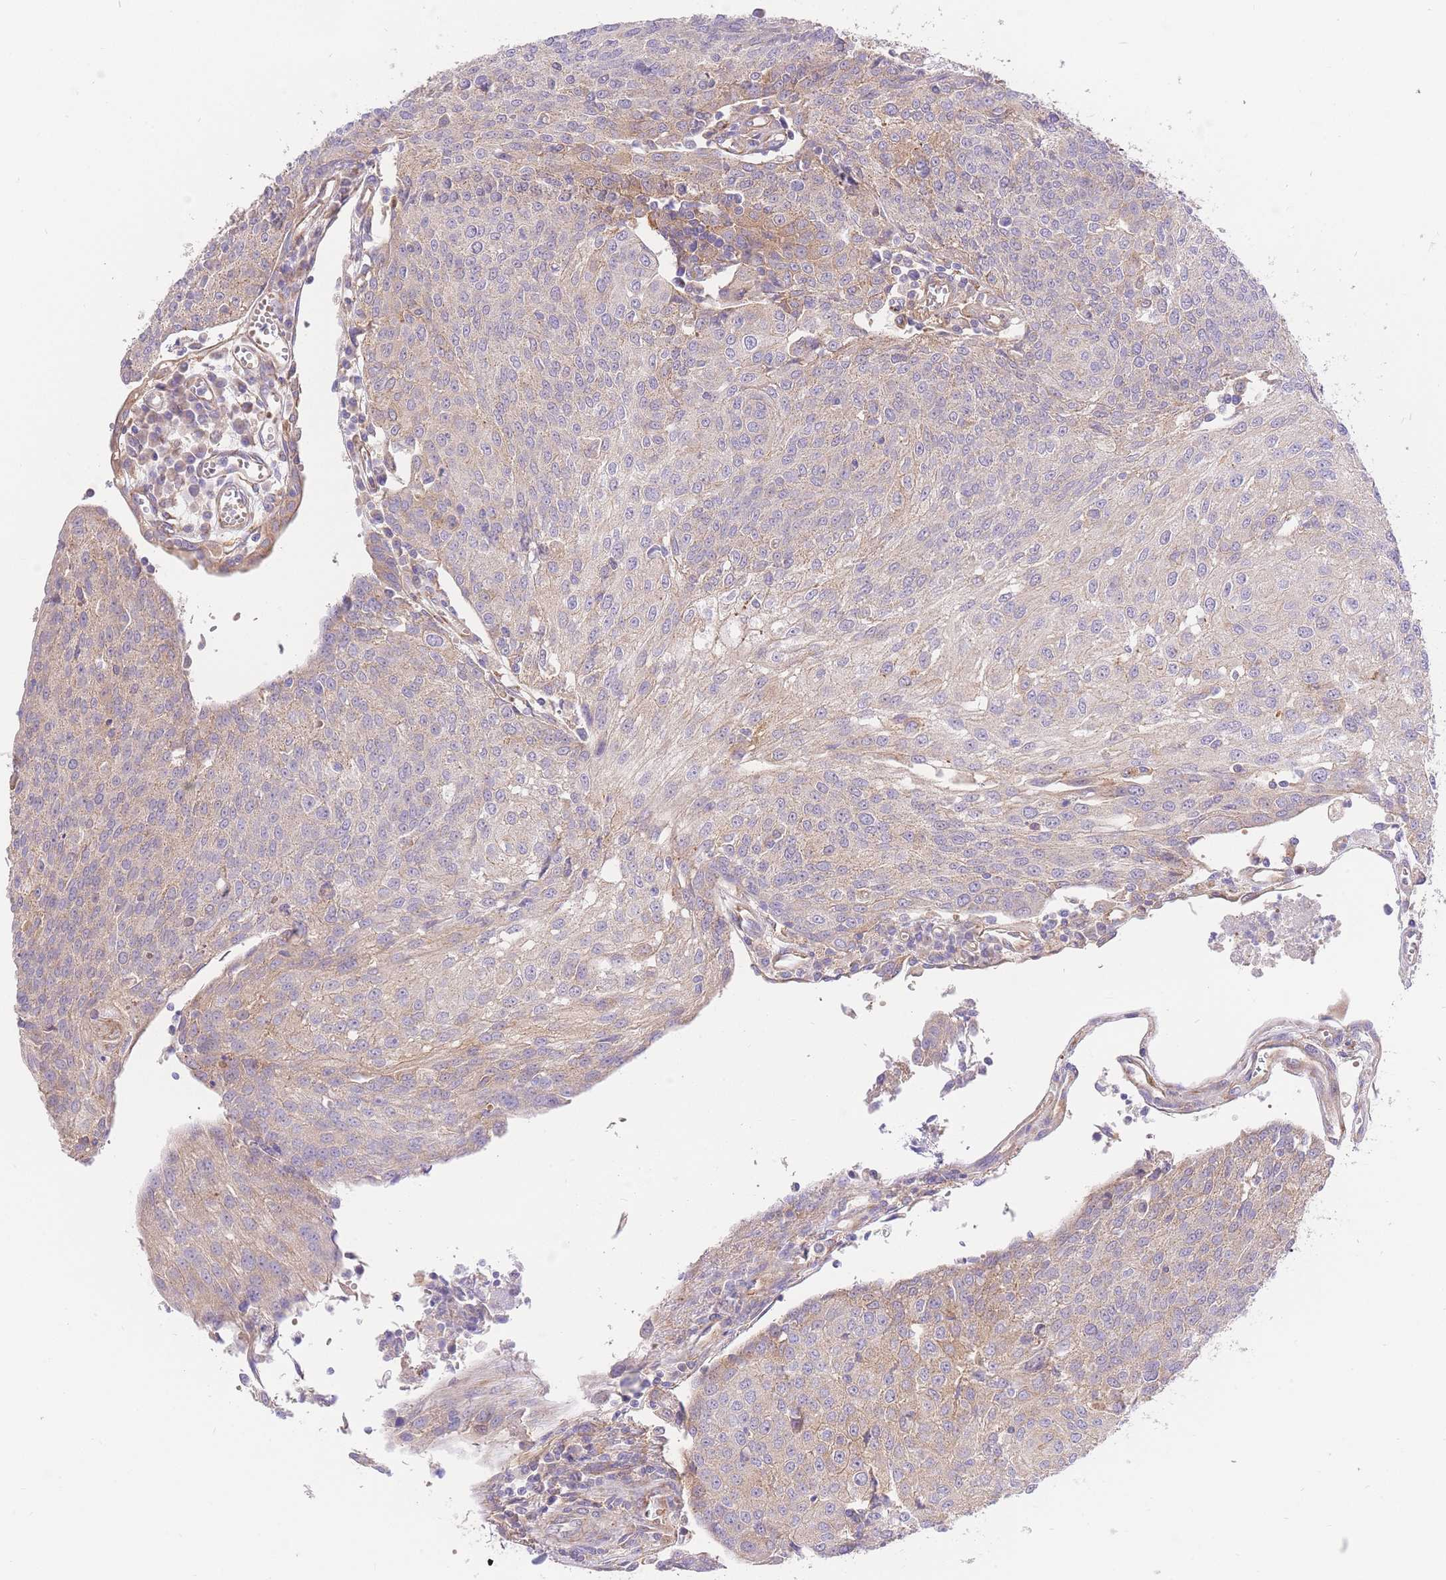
{"staining": {"intensity": "weak", "quantity": "25%-75%", "location": "cytoplasmic/membranous"}, "tissue": "urothelial cancer", "cell_type": "Tumor cells", "image_type": "cancer", "snomed": [{"axis": "morphology", "description": "Urothelial carcinoma, High grade"}, {"axis": "topography", "description": "Urinary bladder"}], "caption": "Immunohistochemical staining of urothelial cancer exhibits low levels of weak cytoplasmic/membranous staining in approximately 25%-75% of tumor cells.", "gene": "INSYN2B", "patient": {"sex": "female", "age": 85}}